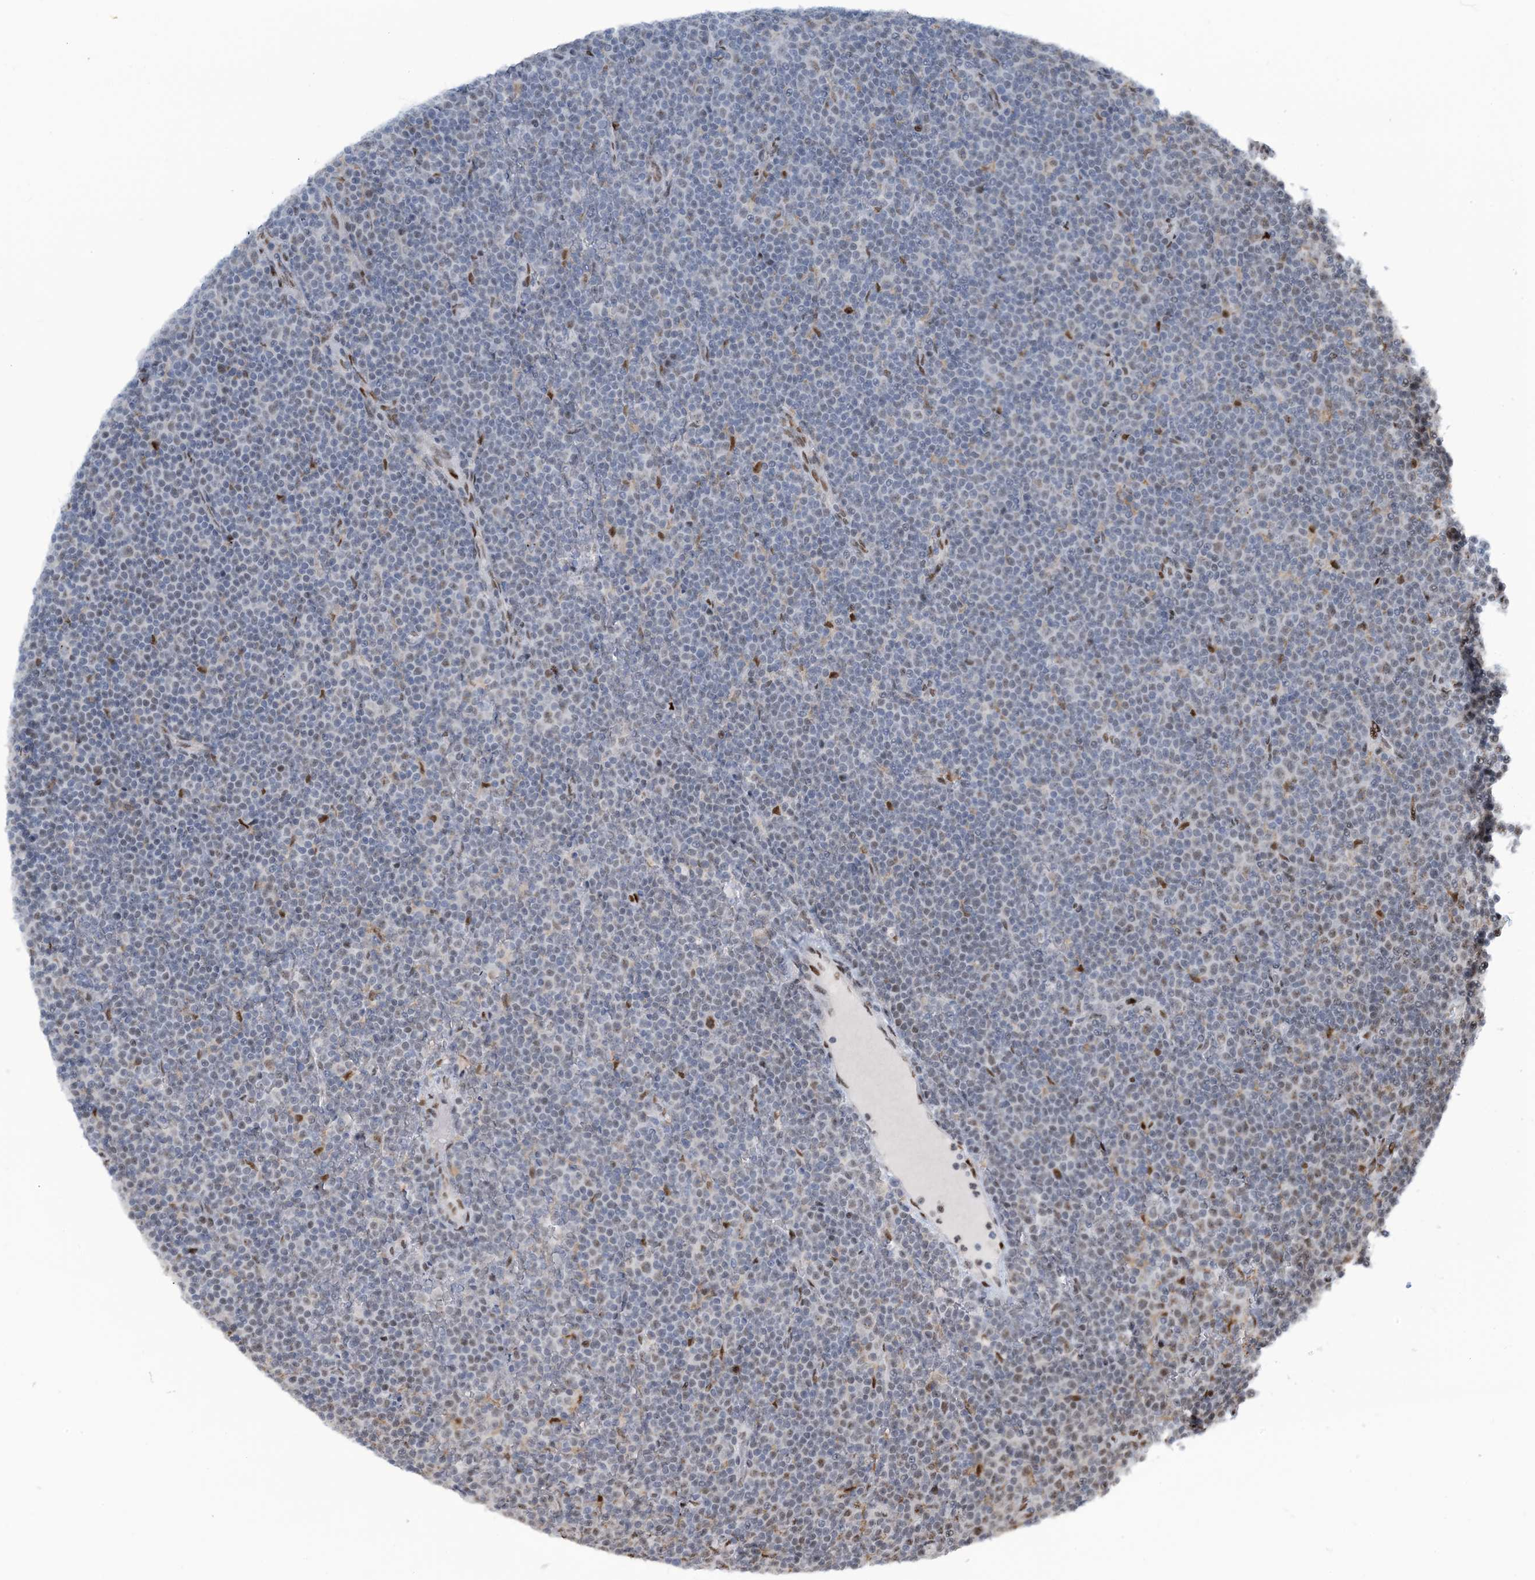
{"staining": {"intensity": "negative", "quantity": "none", "location": "none"}, "tissue": "lymphoma", "cell_type": "Tumor cells", "image_type": "cancer", "snomed": [{"axis": "morphology", "description": "Malignant lymphoma, non-Hodgkin's type, Low grade"}, {"axis": "topography", "description": "Lymph node"}], "caption": "Photomicrograph shows no significant protein expression in tumor cells of lymphoma. Nuclei are stained in blue.", "gene": "HEMK1", "patient": {"sex": "female", "age": 67}}